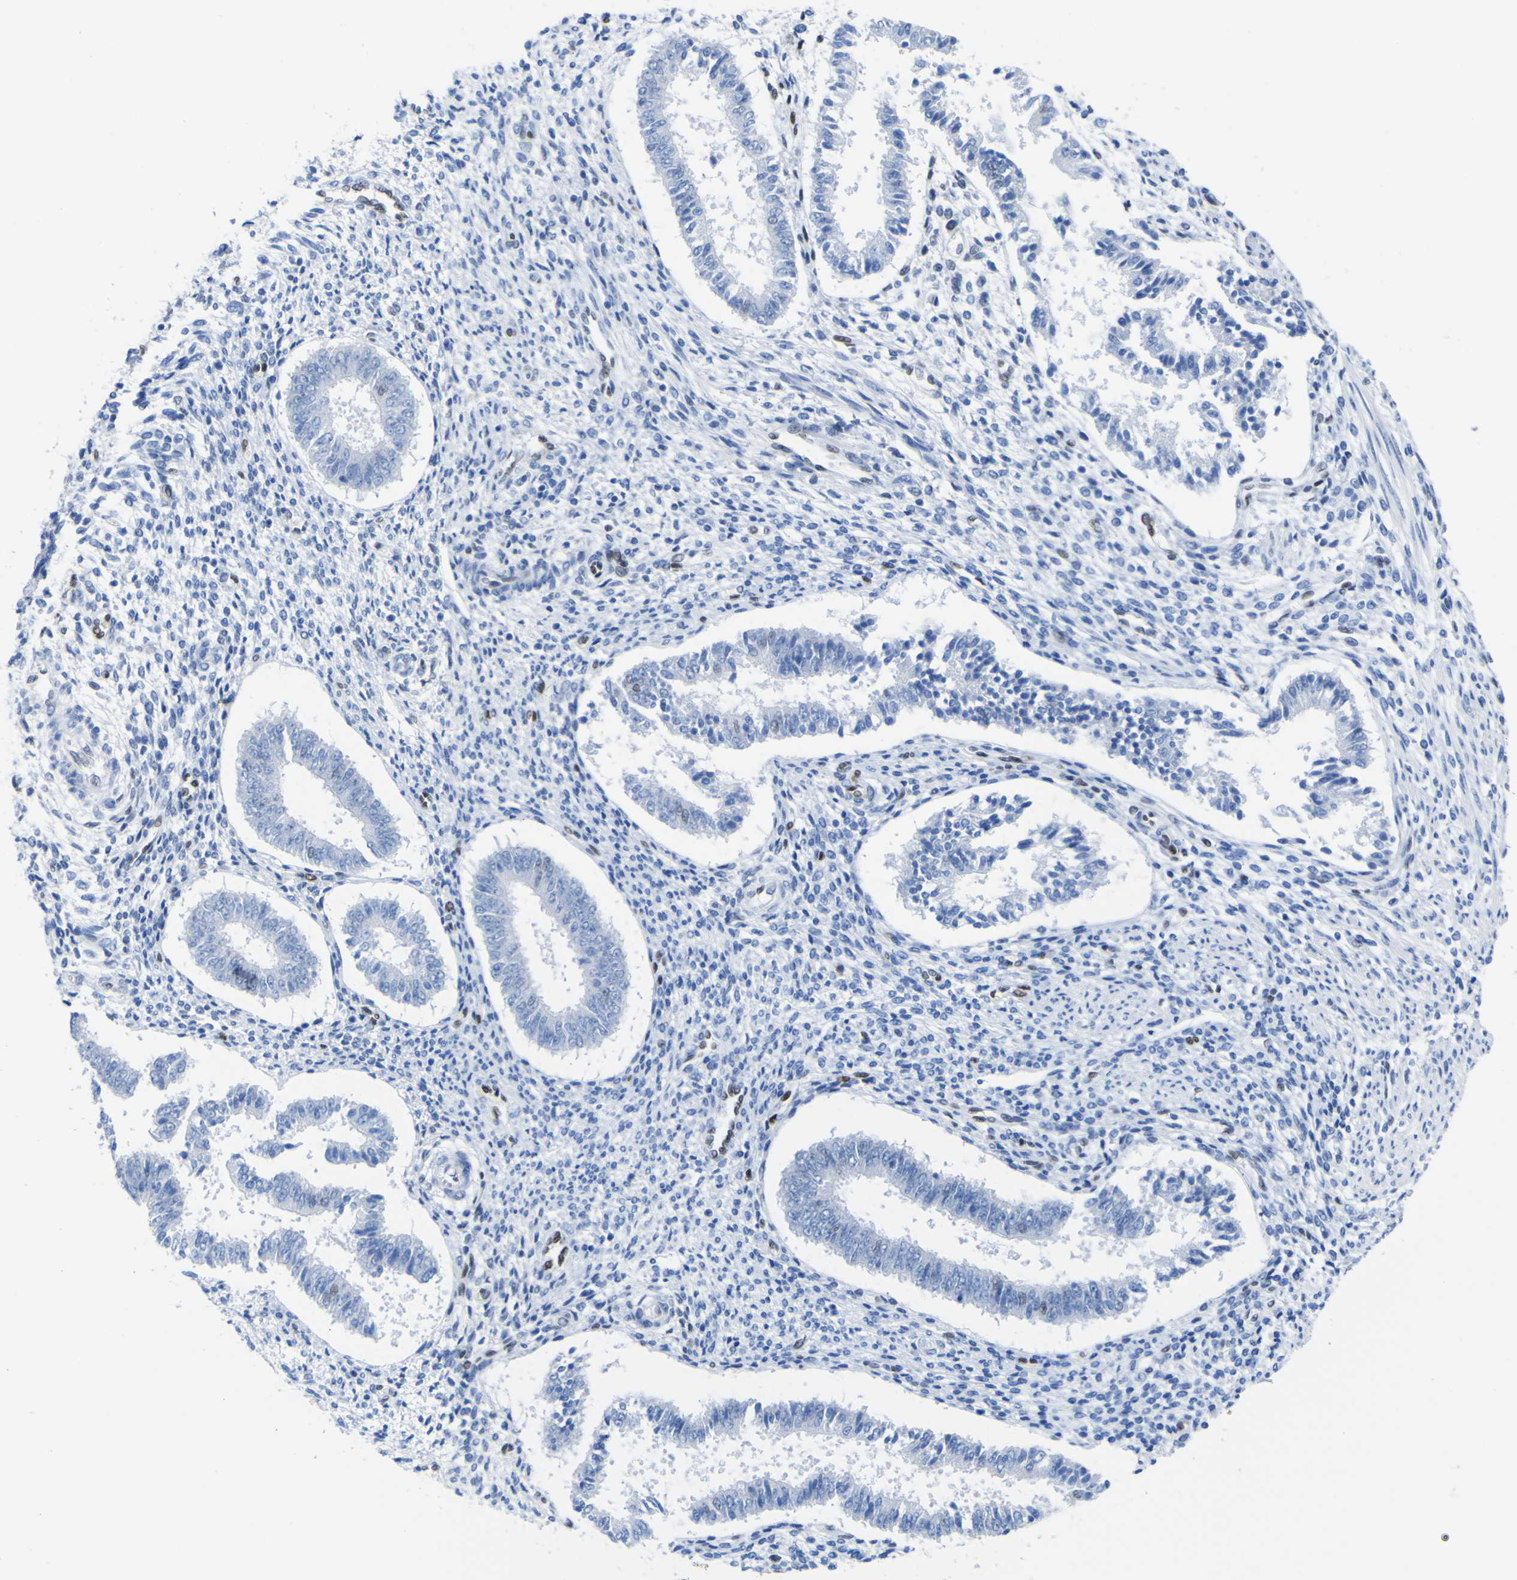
{"staining": {"intensity": "weak", "quantity": "<25%", "location": "nuclear"}, "tissue": "endometrium", "cell_type": "Cells in endometrial stroma", "image_type": "normal", "snomed": [{"axis": "morphology", "description": "Normal tissue, NOS"}, {"axis": "topography", "description": "Endometrium"}], "caption": "The photomicrograph displays no staining of cells in endometrial stroma in normal endometrium.", "gene": "DACH1", "patient": {"sex": "female", "age": 35}}